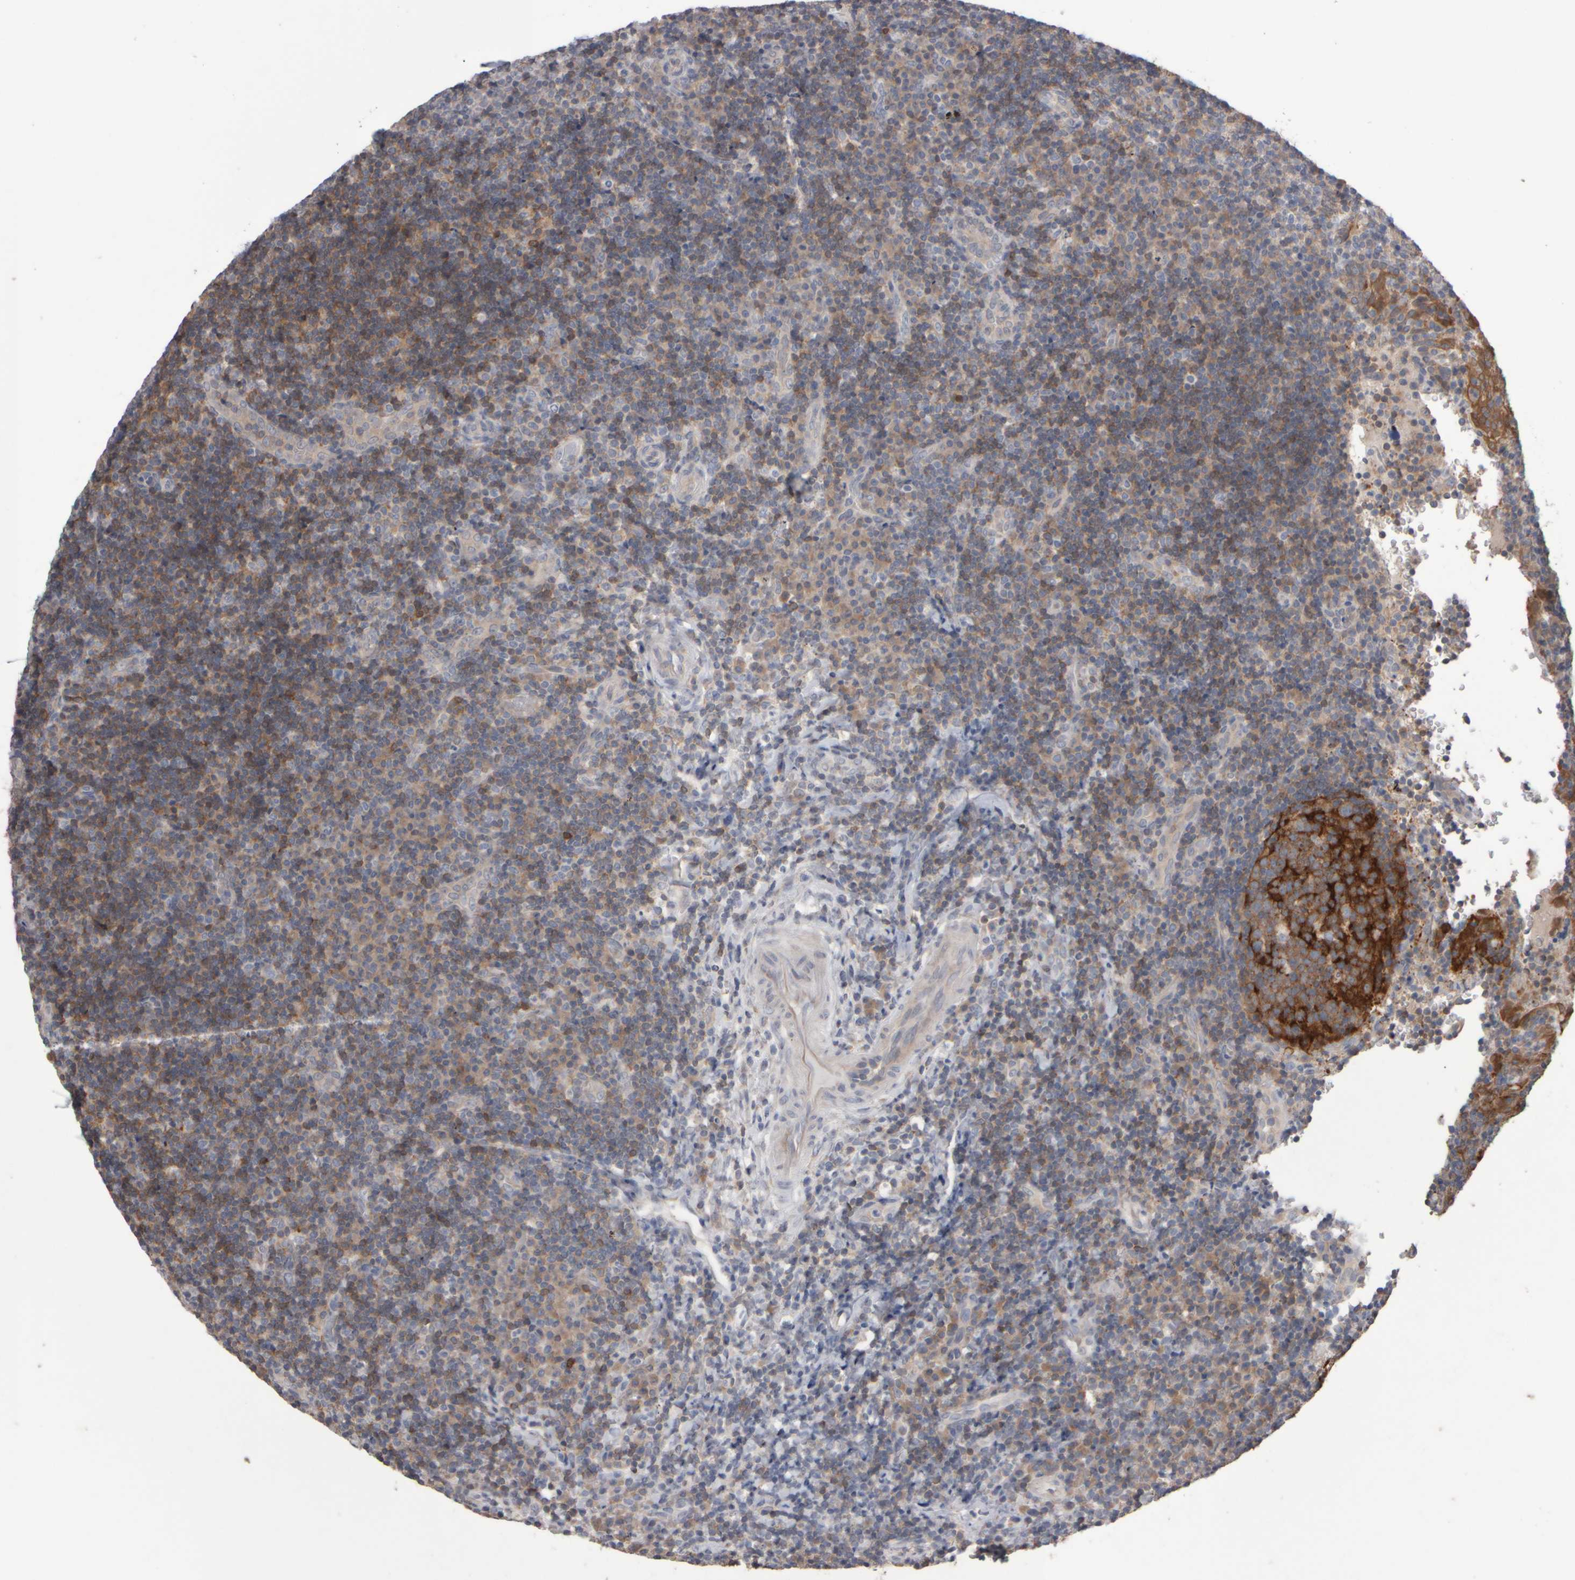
{"staining": {"intensity": "weak", "quantity": "25%-75%", "location": "cytoplasmic/membranous"}, "tissue": "lymphoma", "cell_type": "Tumor cells", "image_type": "cancer", "snomed": [{"axis": "morphology", "description": "Malignant lymphoma, non-Hodgkin's type, High grade"}, {"axis": "topography", "description": "Tonsil"}], "caption": "This micrograph reveals malignant lymphoma, non-Hodgkin's type (high-grade) stained with immunohistochemistry to label a protein in brown. The cytoplasmic/membranous of tumor cells show weak positivity for the protein. Nuclei are counter-stained blue.", "gene": "EPHX2", "patient": {"sex": "female", "age": 36}}